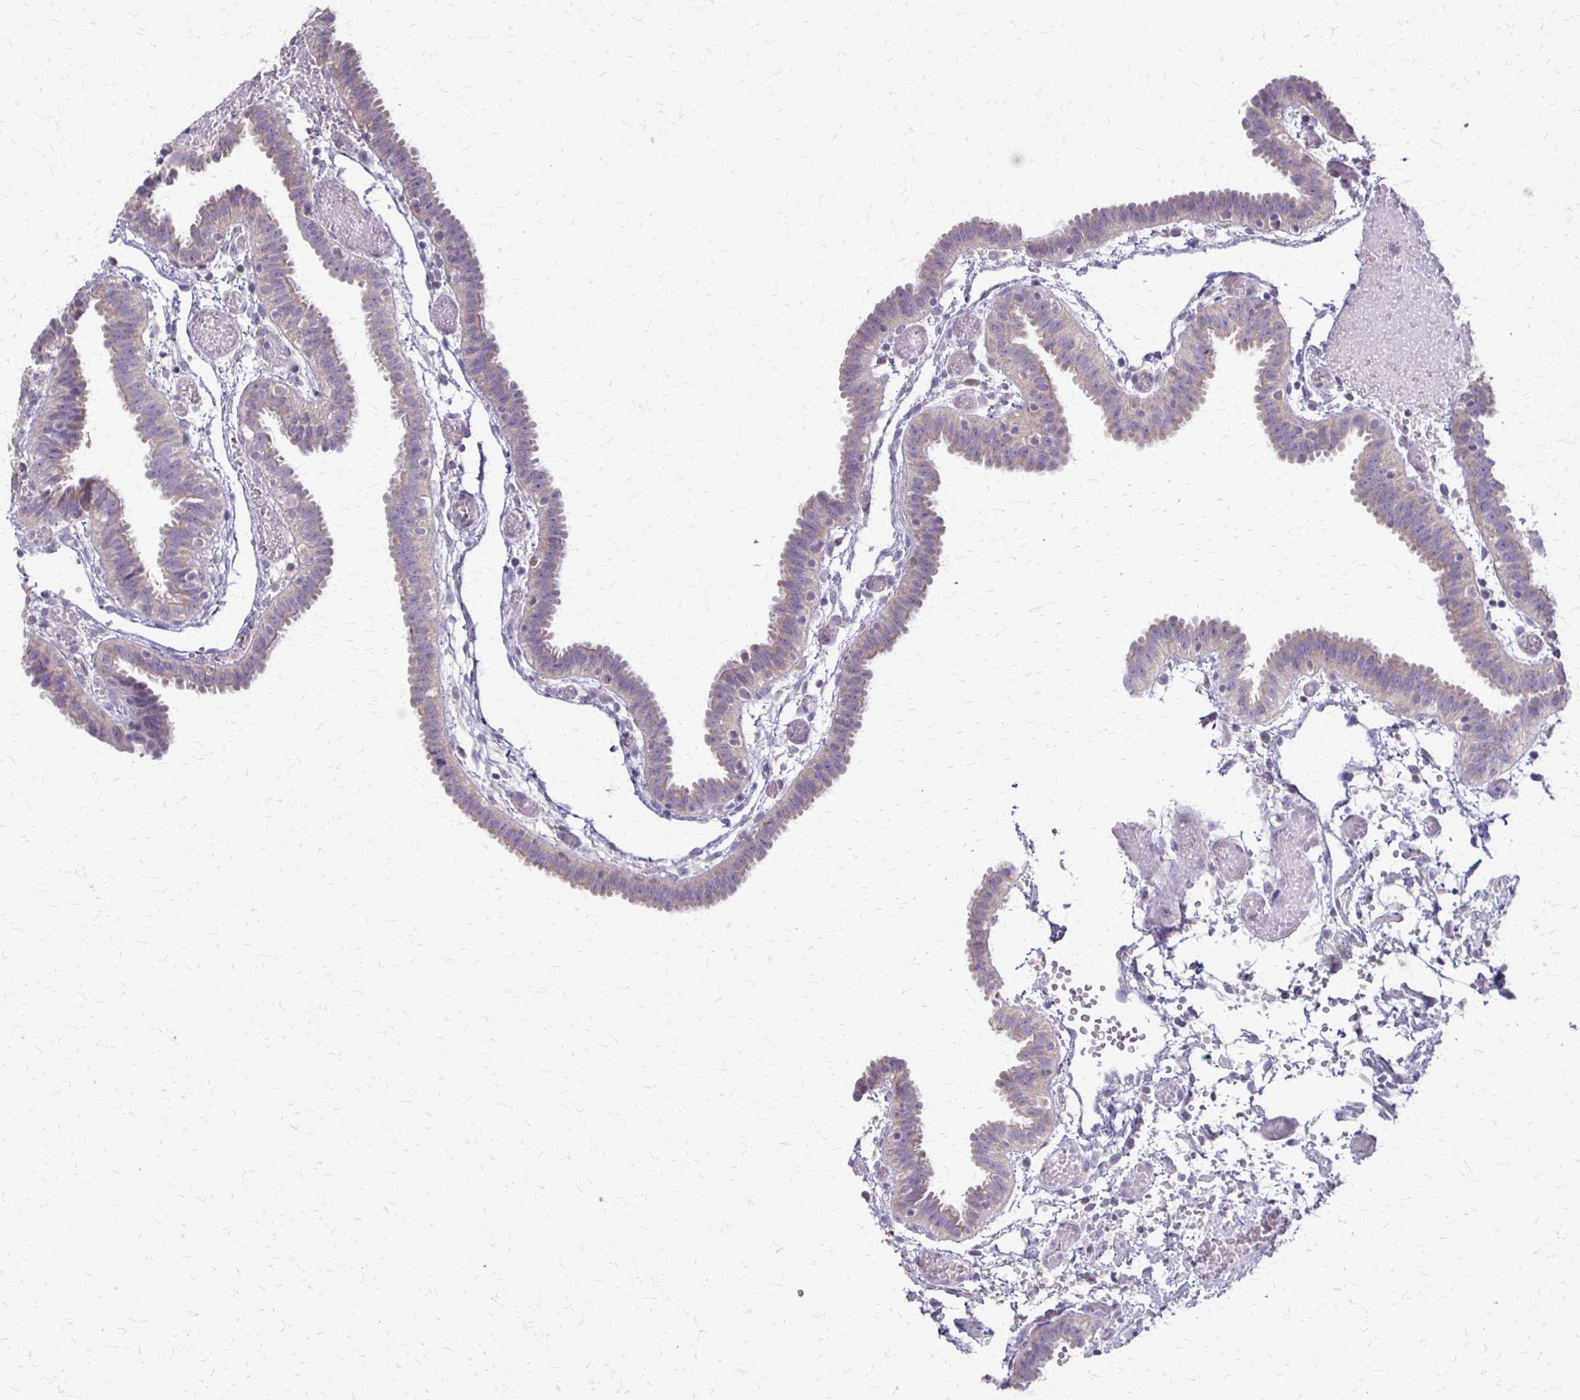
{"staining": {"intensity": "weak", "quantity": "<25%", "location": "cytoplasmic/membranous"}, "tissue": "fallopian tube", "cell_type": "Glandular cells", "image_type": "normal", "snomed": [{"axis": "morphology", "description": "Normal tissue, NOS"}, {"axis": "topography", "description": "Fallopian tube"}], "caption": "Immunohistochemical staining of benign human fallopian tube displays no significant expression in glandular cells. (Brightfield microscopy of DAB IHC at high magnification).", "gene": "SLC35E2B", "patient": {"sex": "female", "age": 37}}